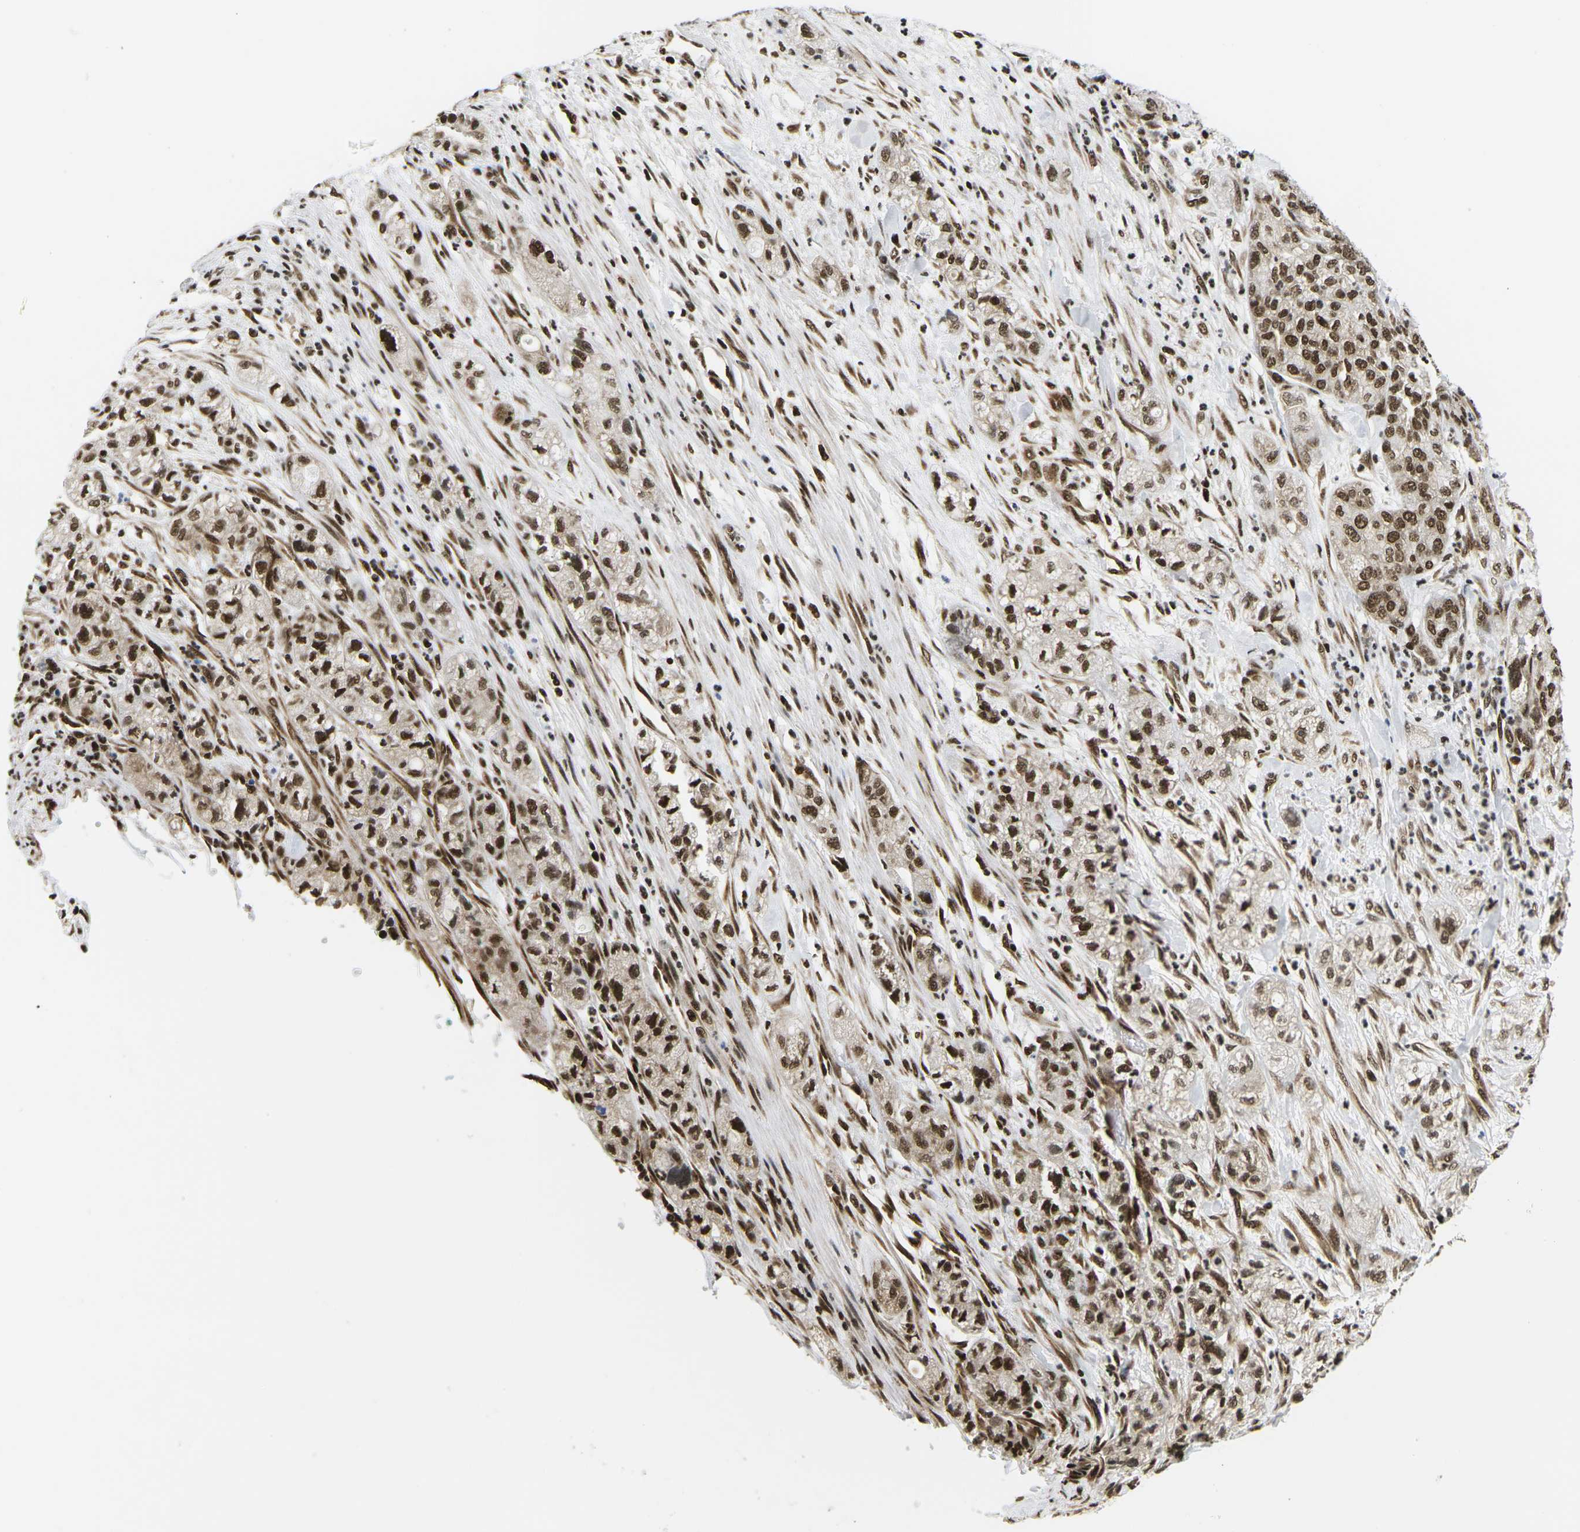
{"staining": {"intensity": "moderate", "quantity": ">75%", "location": "cytoplasmic/membranous,nuclear"}, "tissue": "pancreatic cancer", "cell_type": "Tumor cells", "image_type": "cancer", "snomed": [{"axis": "morphology", "description": "Adenocarcinoma, NOS"}, {"axis": "topography", "description": "Pancreas"}], "caption": "Brown immunohistochemical staining in human adenocarcinoma (pancreatic) demonstrates moderate cytoplasmic/membranous and nuclear staining in about >75% of tumor cells.", "gene": "CELF1", "patient": {"sex": "female", "age": 78}}